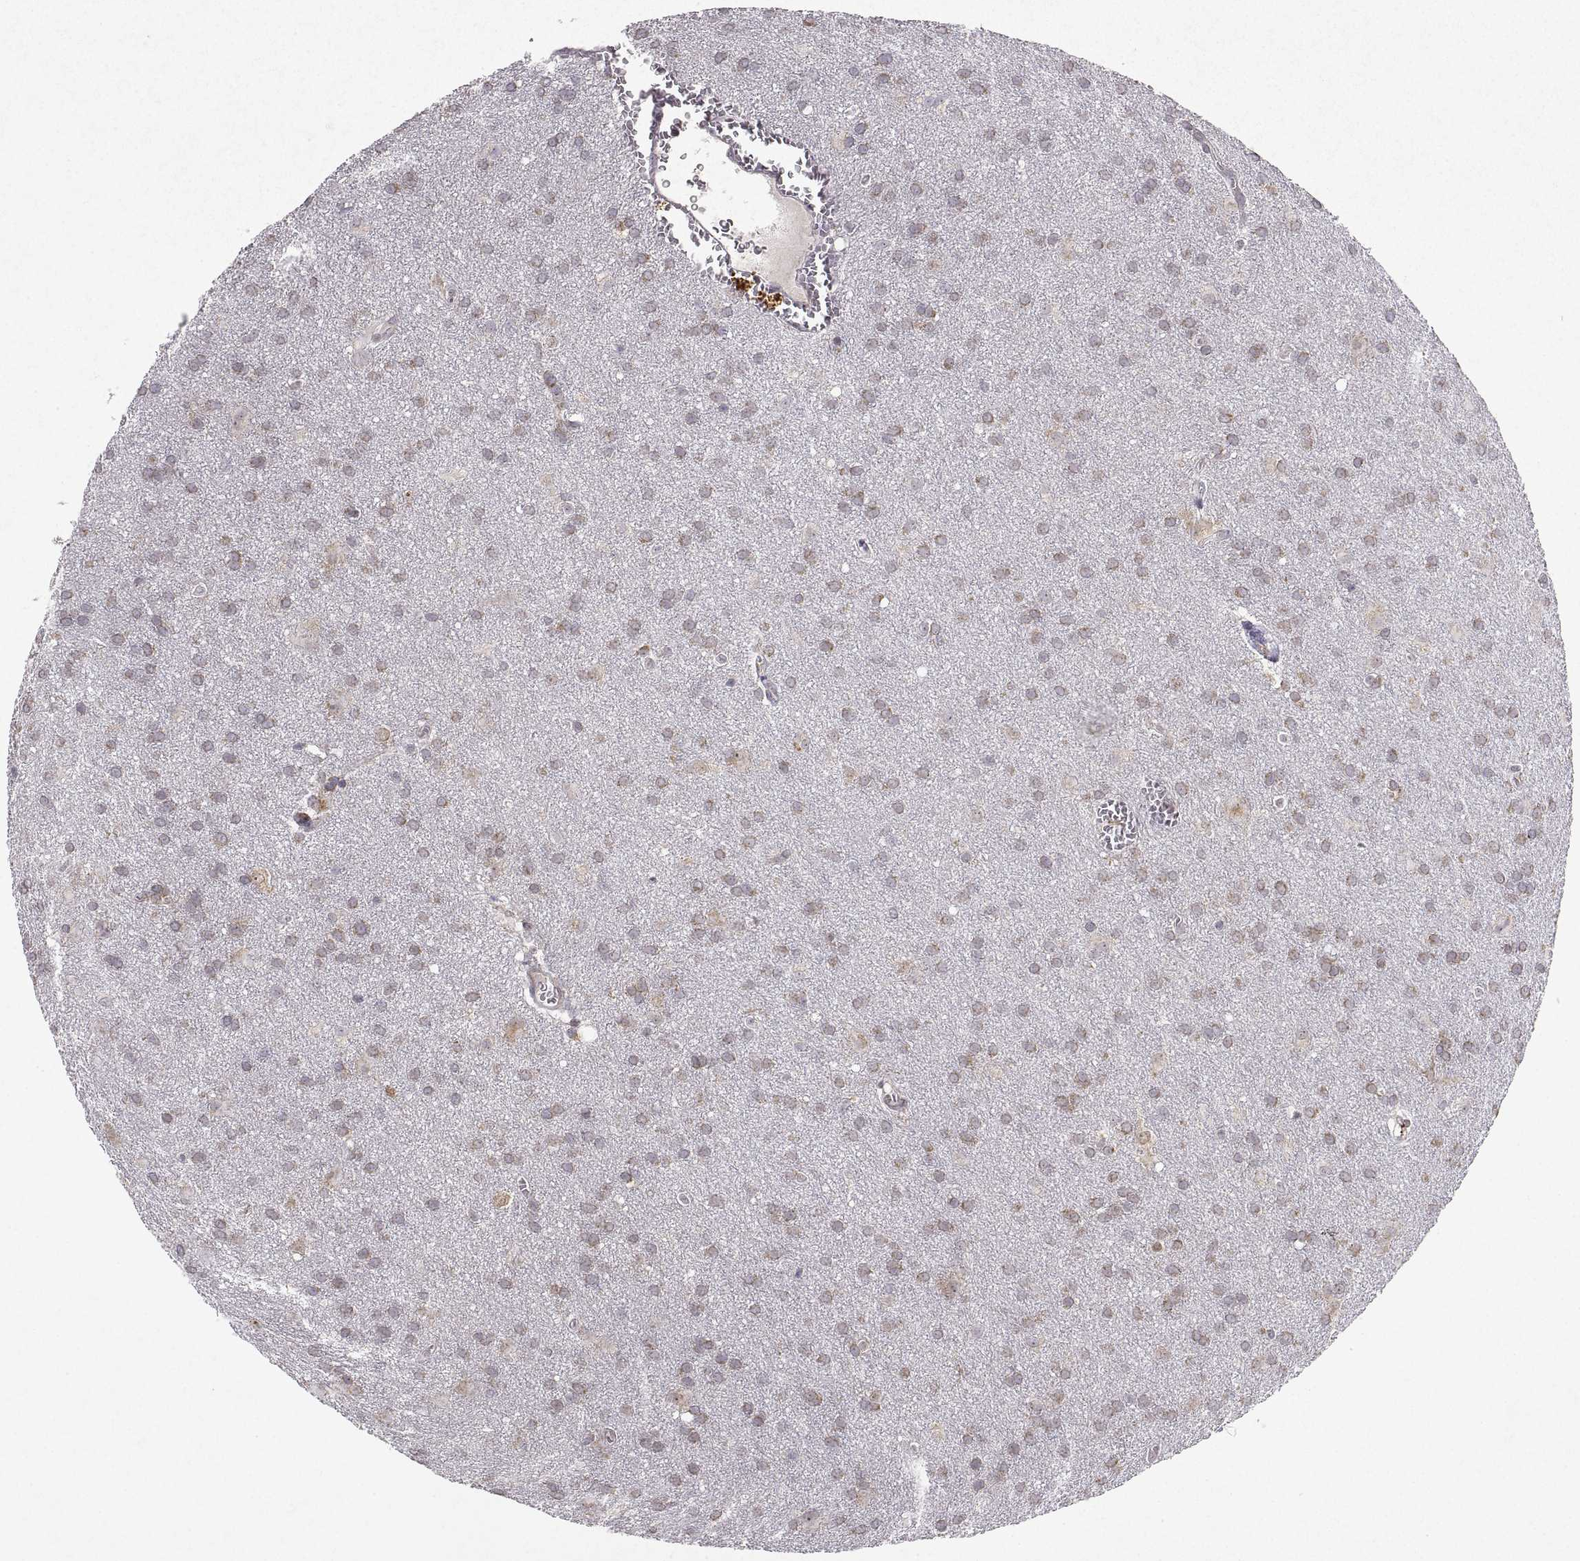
{"staining": {"intensity": "weak", "quantity": "25%-75%", "location": "cytoplasmic/membranous"}, "tissue": "glioma", "cell_type": "Tumor cells", "image_type": "cancer", "snomed": [{"axis": "morphology", "description": "Glioma, malignant, Low grade"}, {"axis": "topography", "description": "Brain"}], "caption": "The photomicrograph displays staining of glioma, revealing weak cytoplasmic/membranous protein staining (brown color) within tumor cells. The protein of interest is stained brown, and the nuclei are stained in blue (DAB (3,3'-diaminobenzidine) IHC with brightfield microscopy, high magnification).", "gene": "MANBAL", "patient": {"sex": "male", "age": 58}}